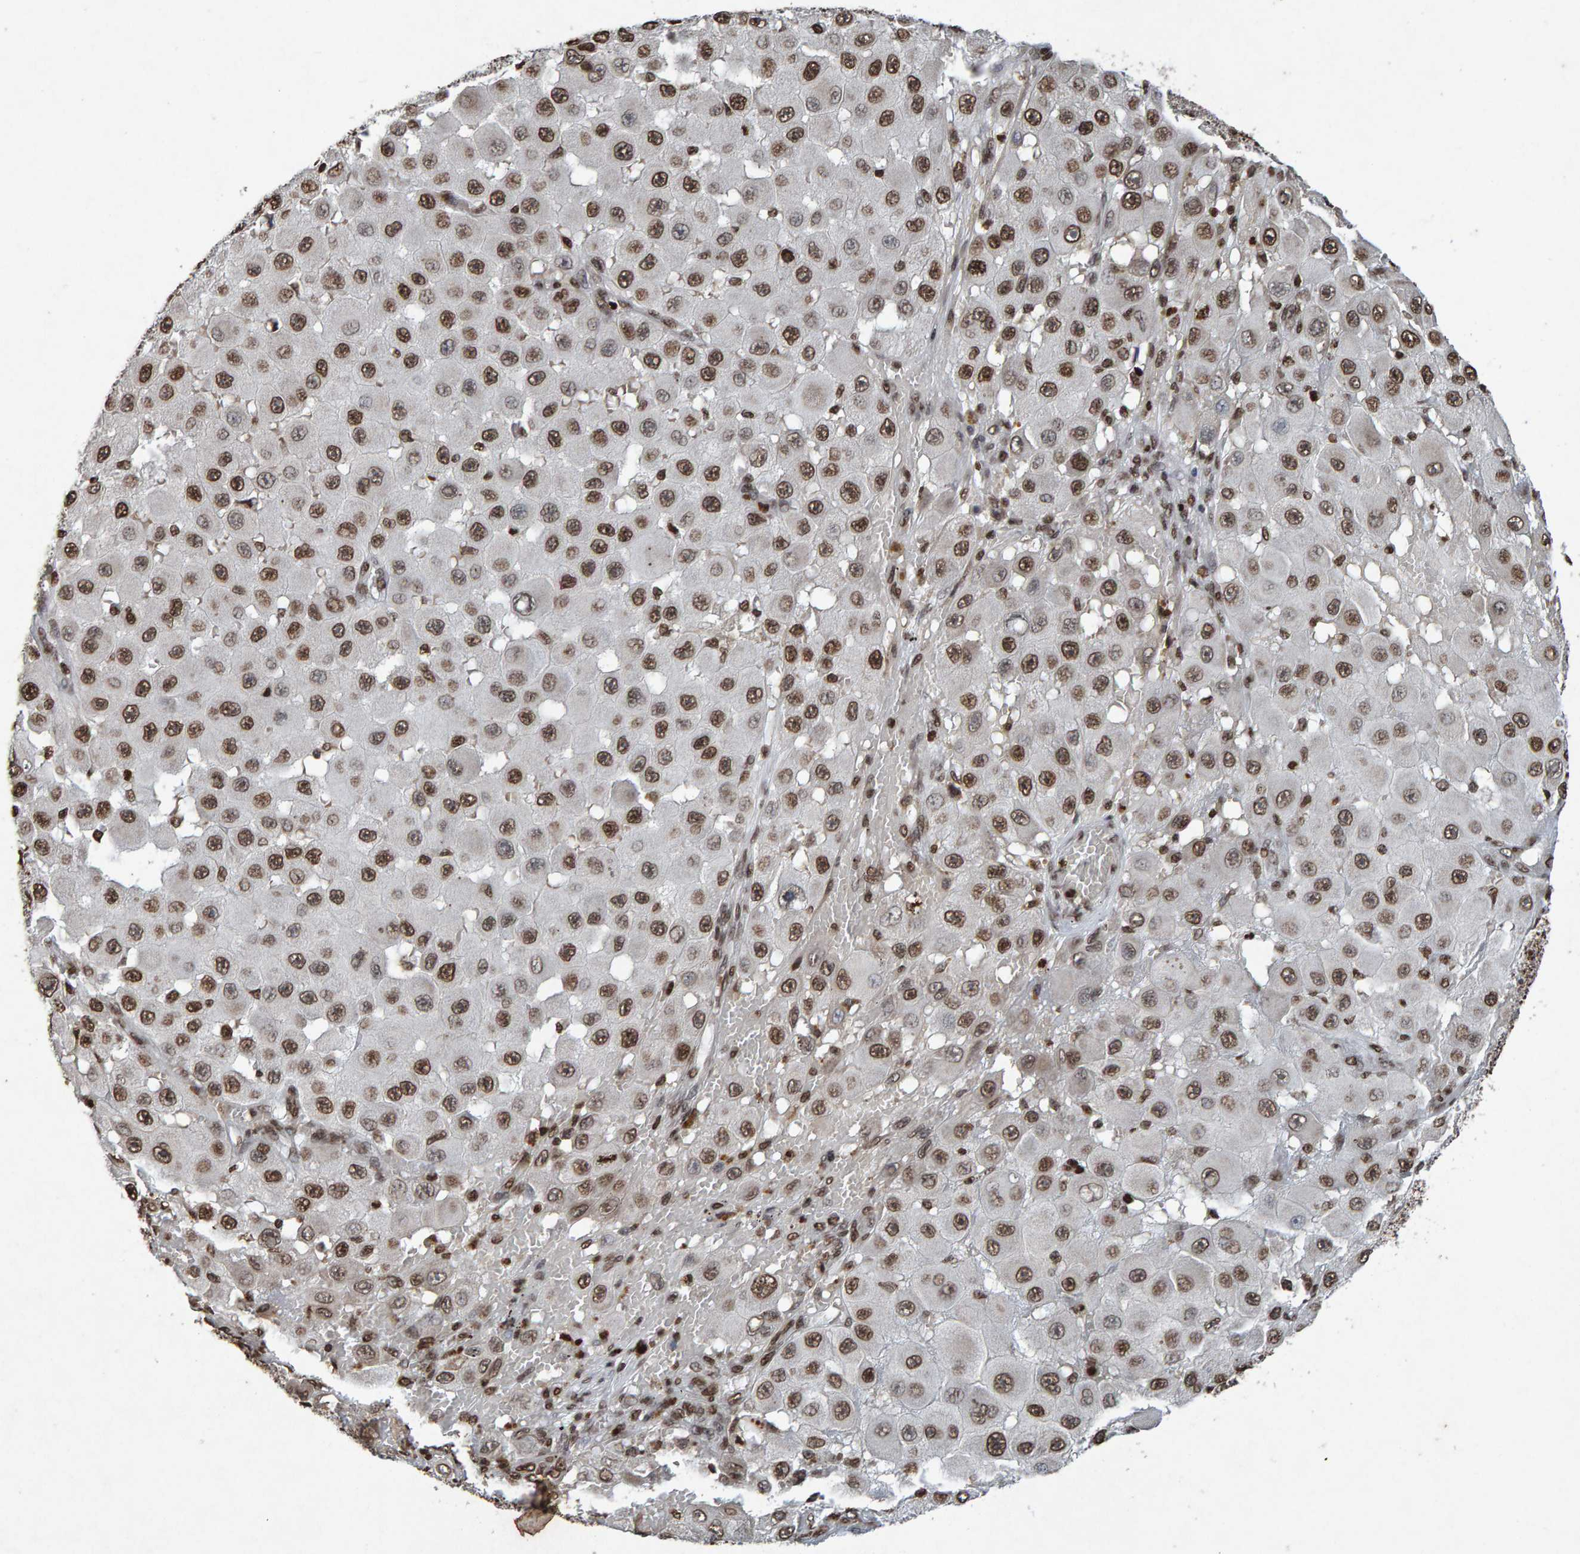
{"staining": {"intensity": "strong", "quantity": ">75%", "location": "nuclear"}, "tissue": "melanoma", "cell_type": "Tumor cells", "image_type": "cancer", "snomed": [{"axis": "morphology", "description": "Malignant melanoma, NOS"}, {"axis": "topography", "description": "Skin"}], "caption": "About >75% of tumor cells in human malignant melanoma exhibit strong nuclear protein positivity as visualized by brown immunohistochemical staining.", "gene": "H2AZ1", "patient": {"sex": "female", "age": 81}}